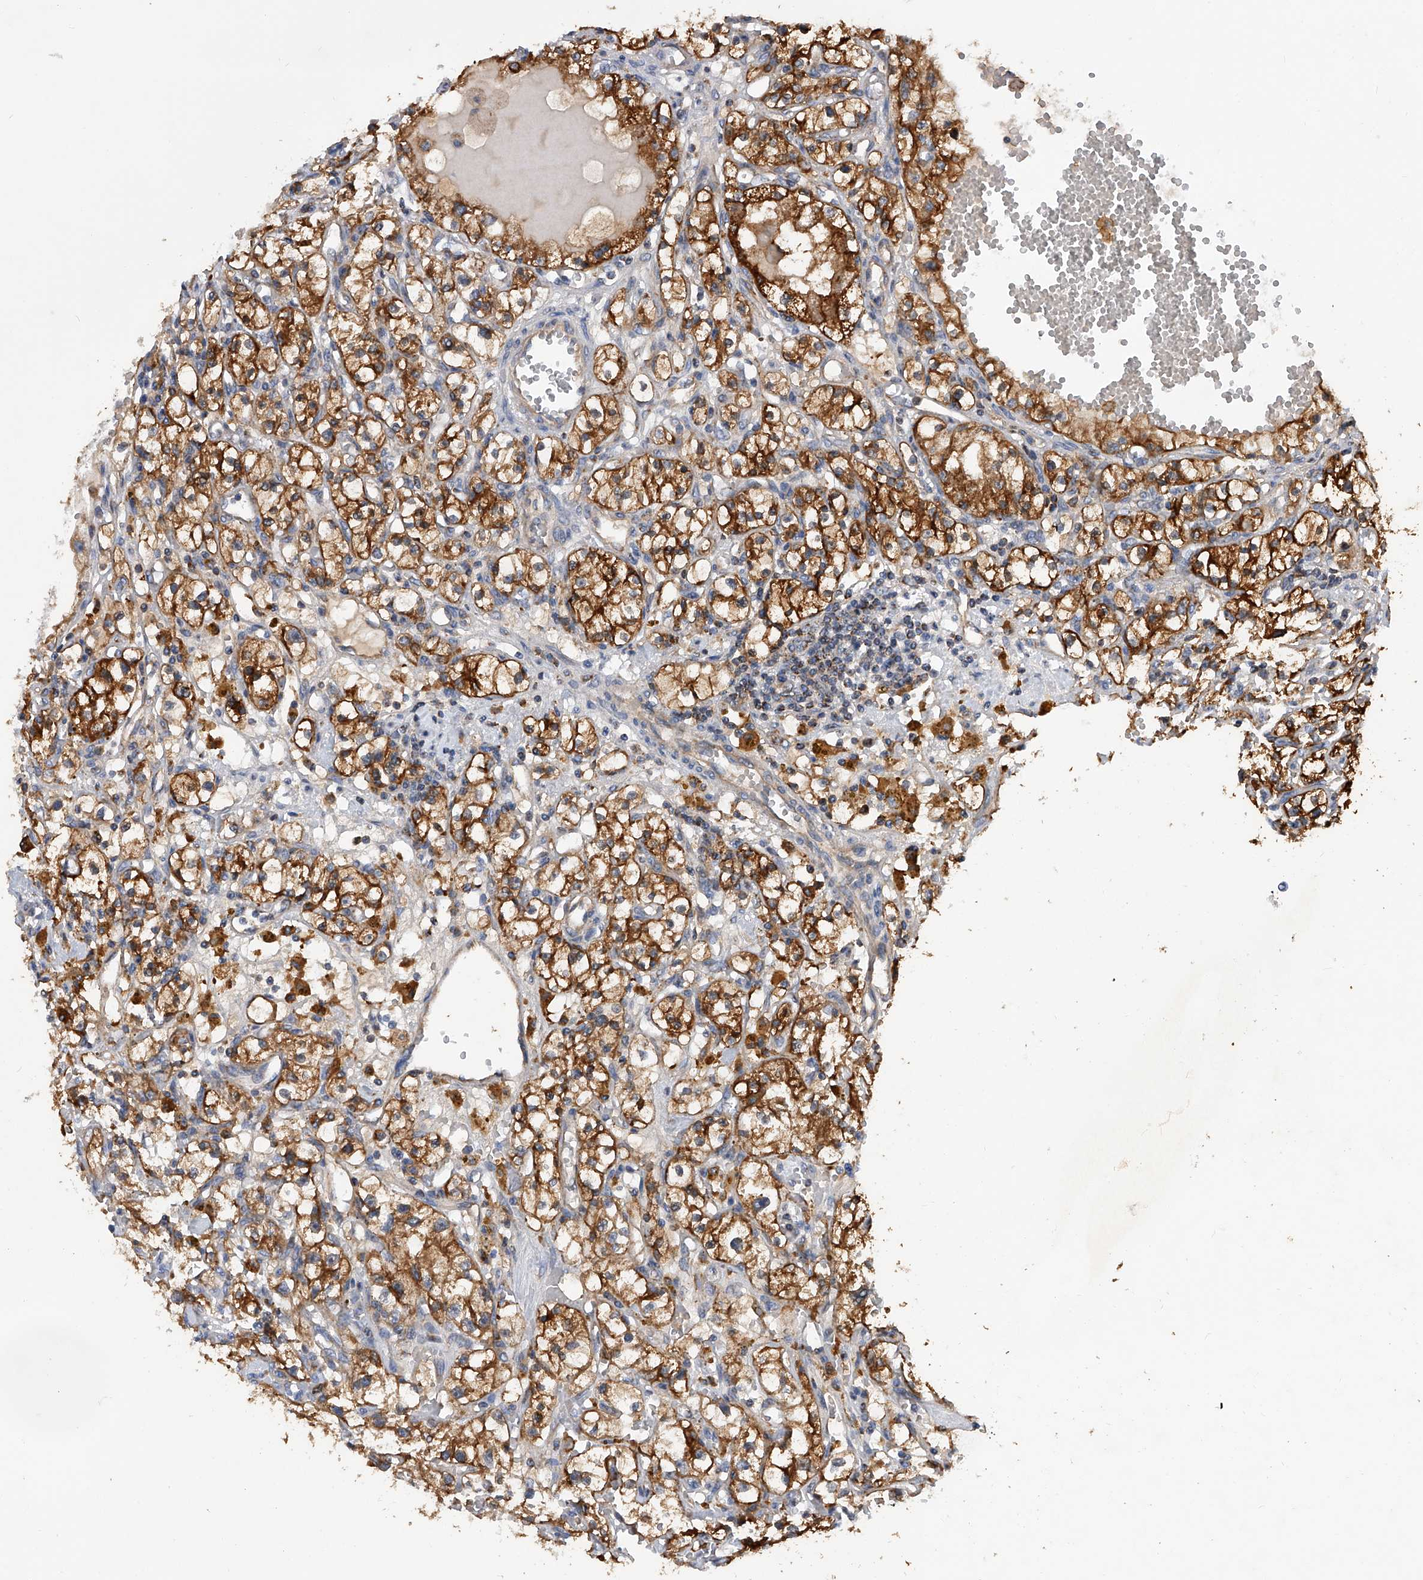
{"staining": {"intensity": "strong", "quantity": ">75%", "location": "cytoplasmic/membranous"}, "tissue": "renal cancer", "cell_type": "Tumor cells", "image_type": "cancer", "snomed": [{"axis": "morphology", "description": "Adenocarcinoma, NOS"}, {"axis": "topography", "description": "Kidney"}], "caption": "High-magnification brightfield microscopy of renal cancer stained with DAB (3,3'-diaminobenzidine) (brown) and counterstained with hematoxylin (blue). tumor cells exhibit strong cytoplasmic/membranous expression is seen in approximately>75% of cells.", "gene": "PDSS2", "patient": {"sex": "male", "age": 56}}